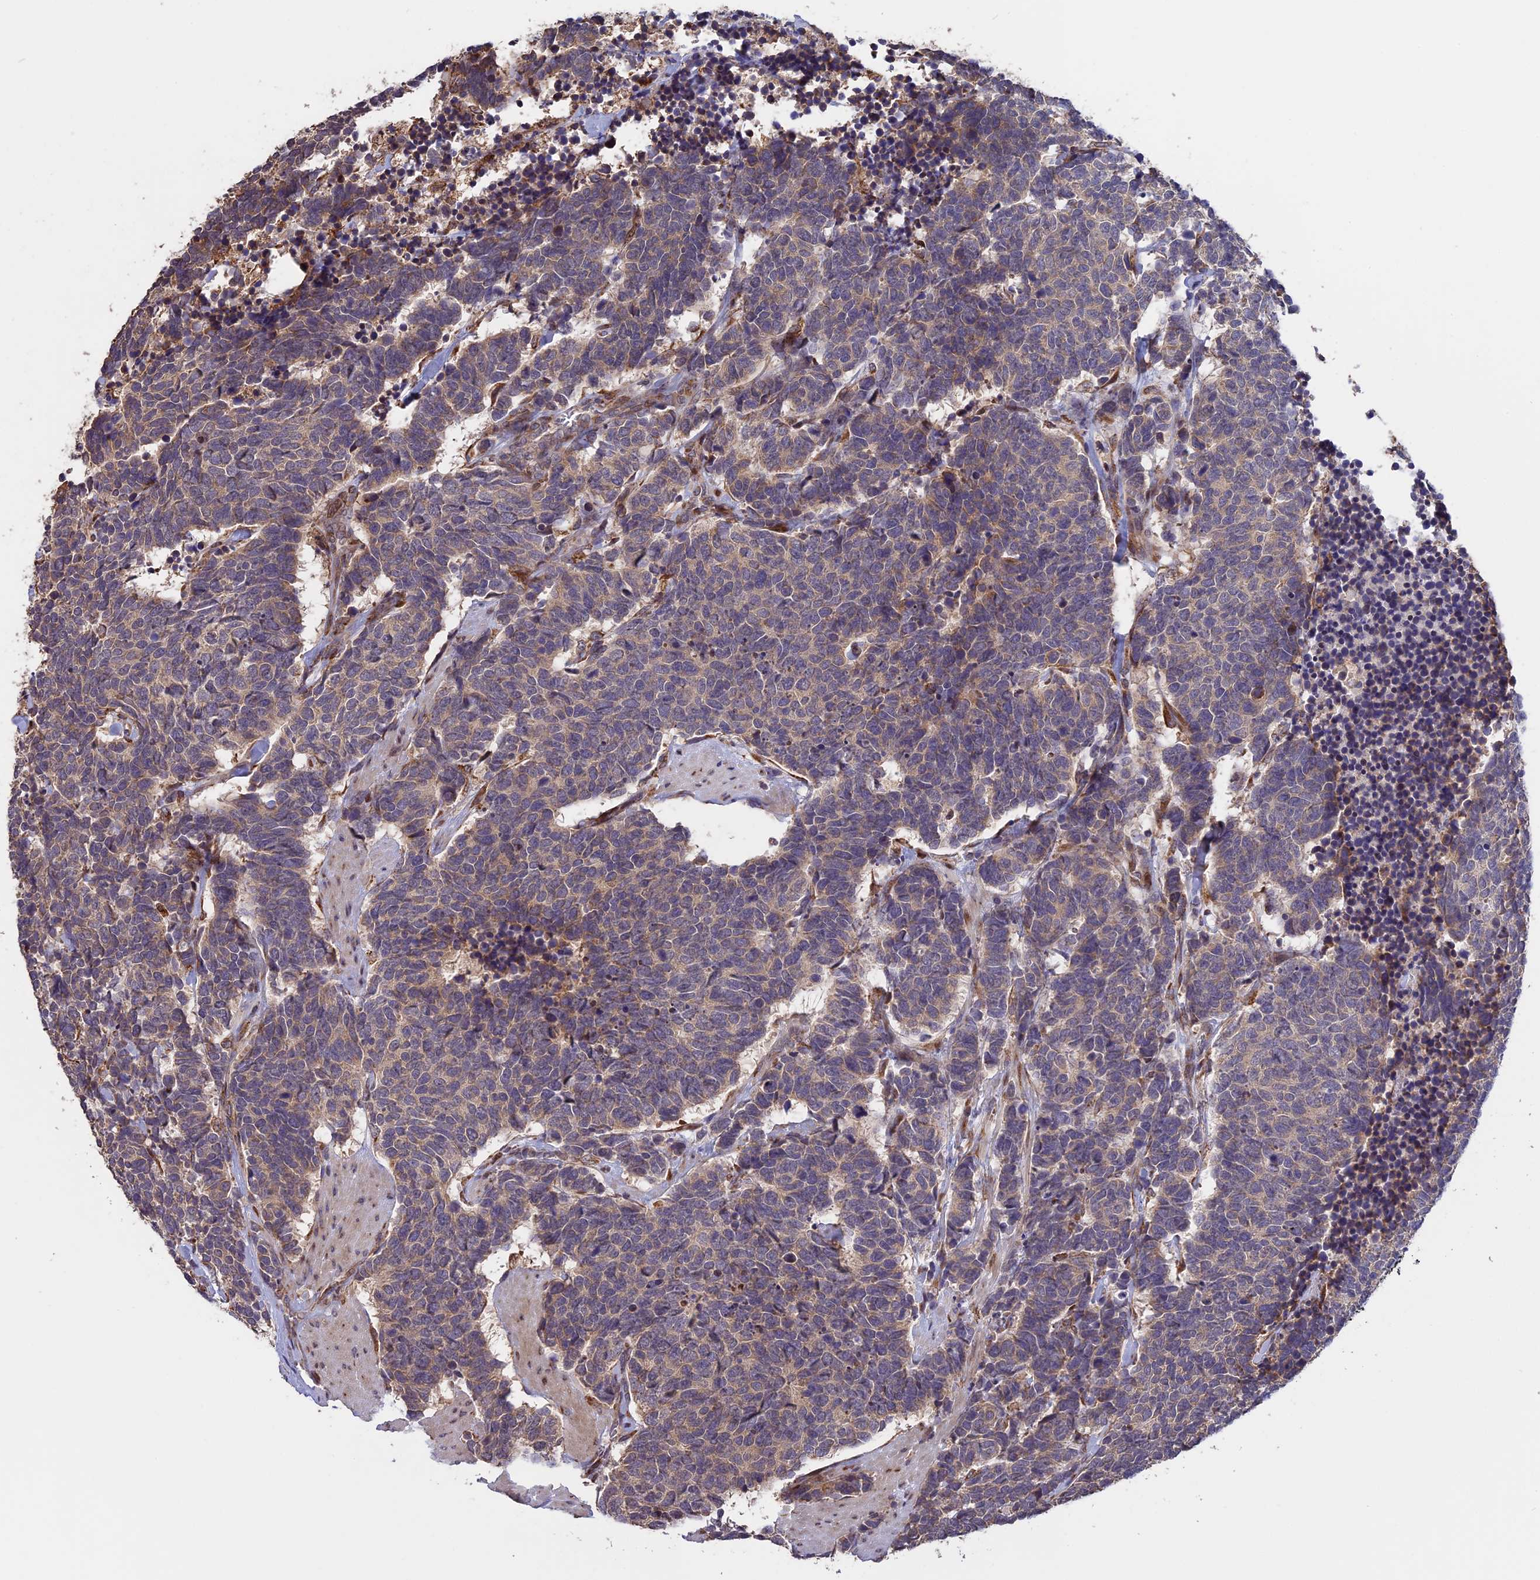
{"staining": {"intensity": "weak", "quantity": "25%-75%", "location": "cytoplasmic/membranous"}, "tissue": "carcinoid", "cell_type": "Tumor cells", "image_type": "cancer", "snomed": [{"axis": "morphology", "description": "Carcinoma, NOS"}, {"axis": "morphology", "description": "Carcinoid, malignant, NOS"}, {"axis": "topography", "description": "Urinary bladder"}], "caption": "Immunohistochemistry (IHC) of carcinoid displays low levels of weak cytoplasmic/membranous positivity in about 25%-75% of tumor cells.", "gene": "DMRTA2", "patient": {"sex": "male", "age": 57}}